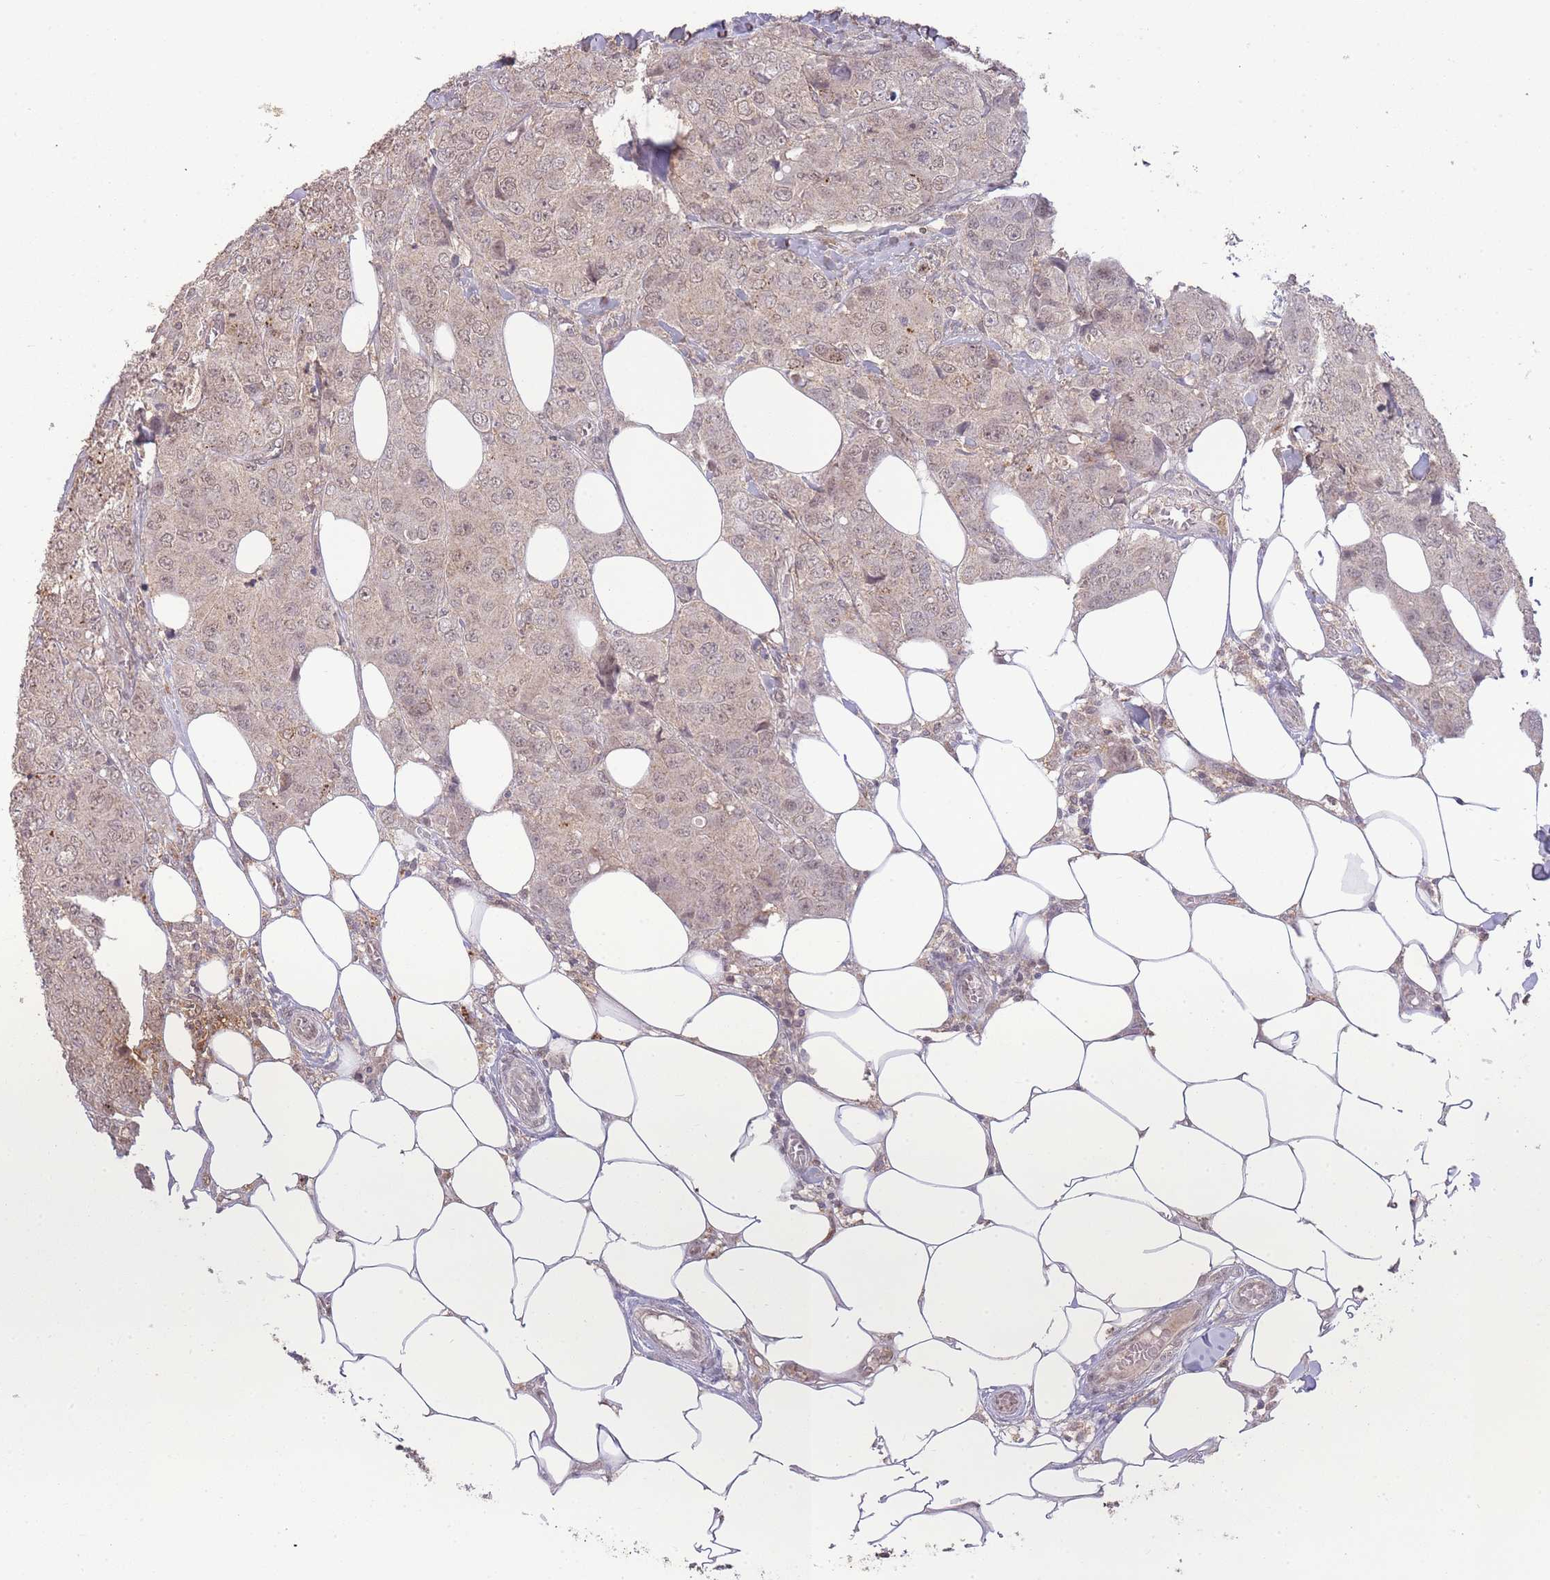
{"staining": {"intensity": "weak", "quantity": ">75%", "location": "nuclear"}, "tissue": "breast cancer", "cell_type": "Tumor cells", "image_type": "cancer", "snomed": [{"axis": "morphology", "description": "Duct carcinoma"}, {"axis": "topography", "description": "Breast"}], "caption": "High-power microscopy captured an IHC histopathology image of invasive ductal carcinoma (breast), revealing weak nuclear positivity in about >75% of tumor cells.", "gene": "RNF144B", "patient": {"sex": "female", "age": 43}}